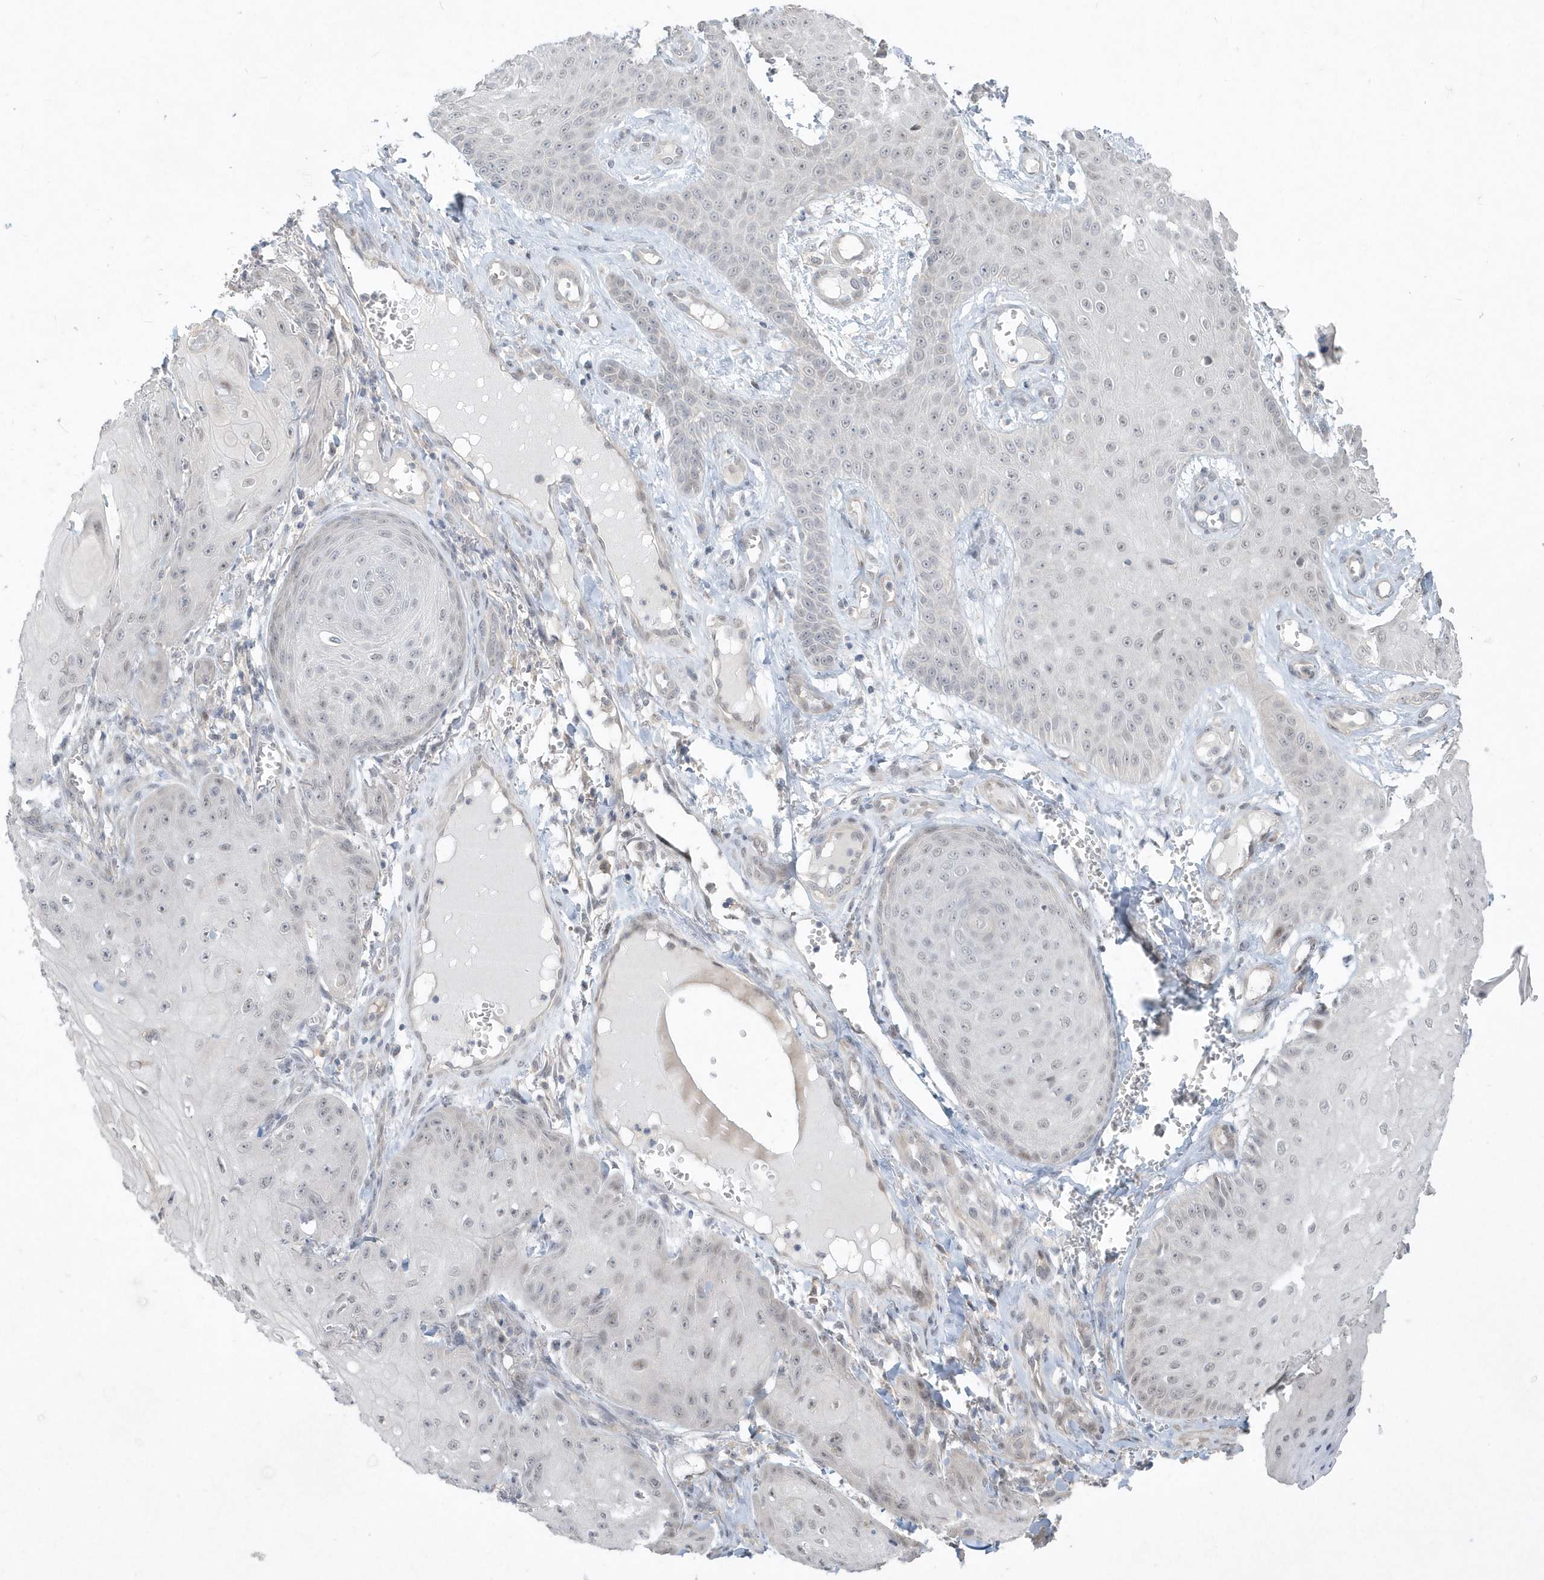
{"staining": {"intensity": "weak", "quantity": "<25%", "location": "nuclear"}, "tissue": "skin cancer", "cell_type": "Tumor cells", "image_type": "cancer", "snomed": [{"axis": "morphology", "description": "Squamous cell carcinoma, NOS"}, {"axis": "topography", "description": "Skin"}], "caption": "DAB (3,3'-diaminobenzidine) immunohistochemical staining of human squamous cell carcinoma (skin) displays no significant positivity in tumor cells.", "gene": "TSPEAR", "patient": {"sex": "male", "age": 74}}